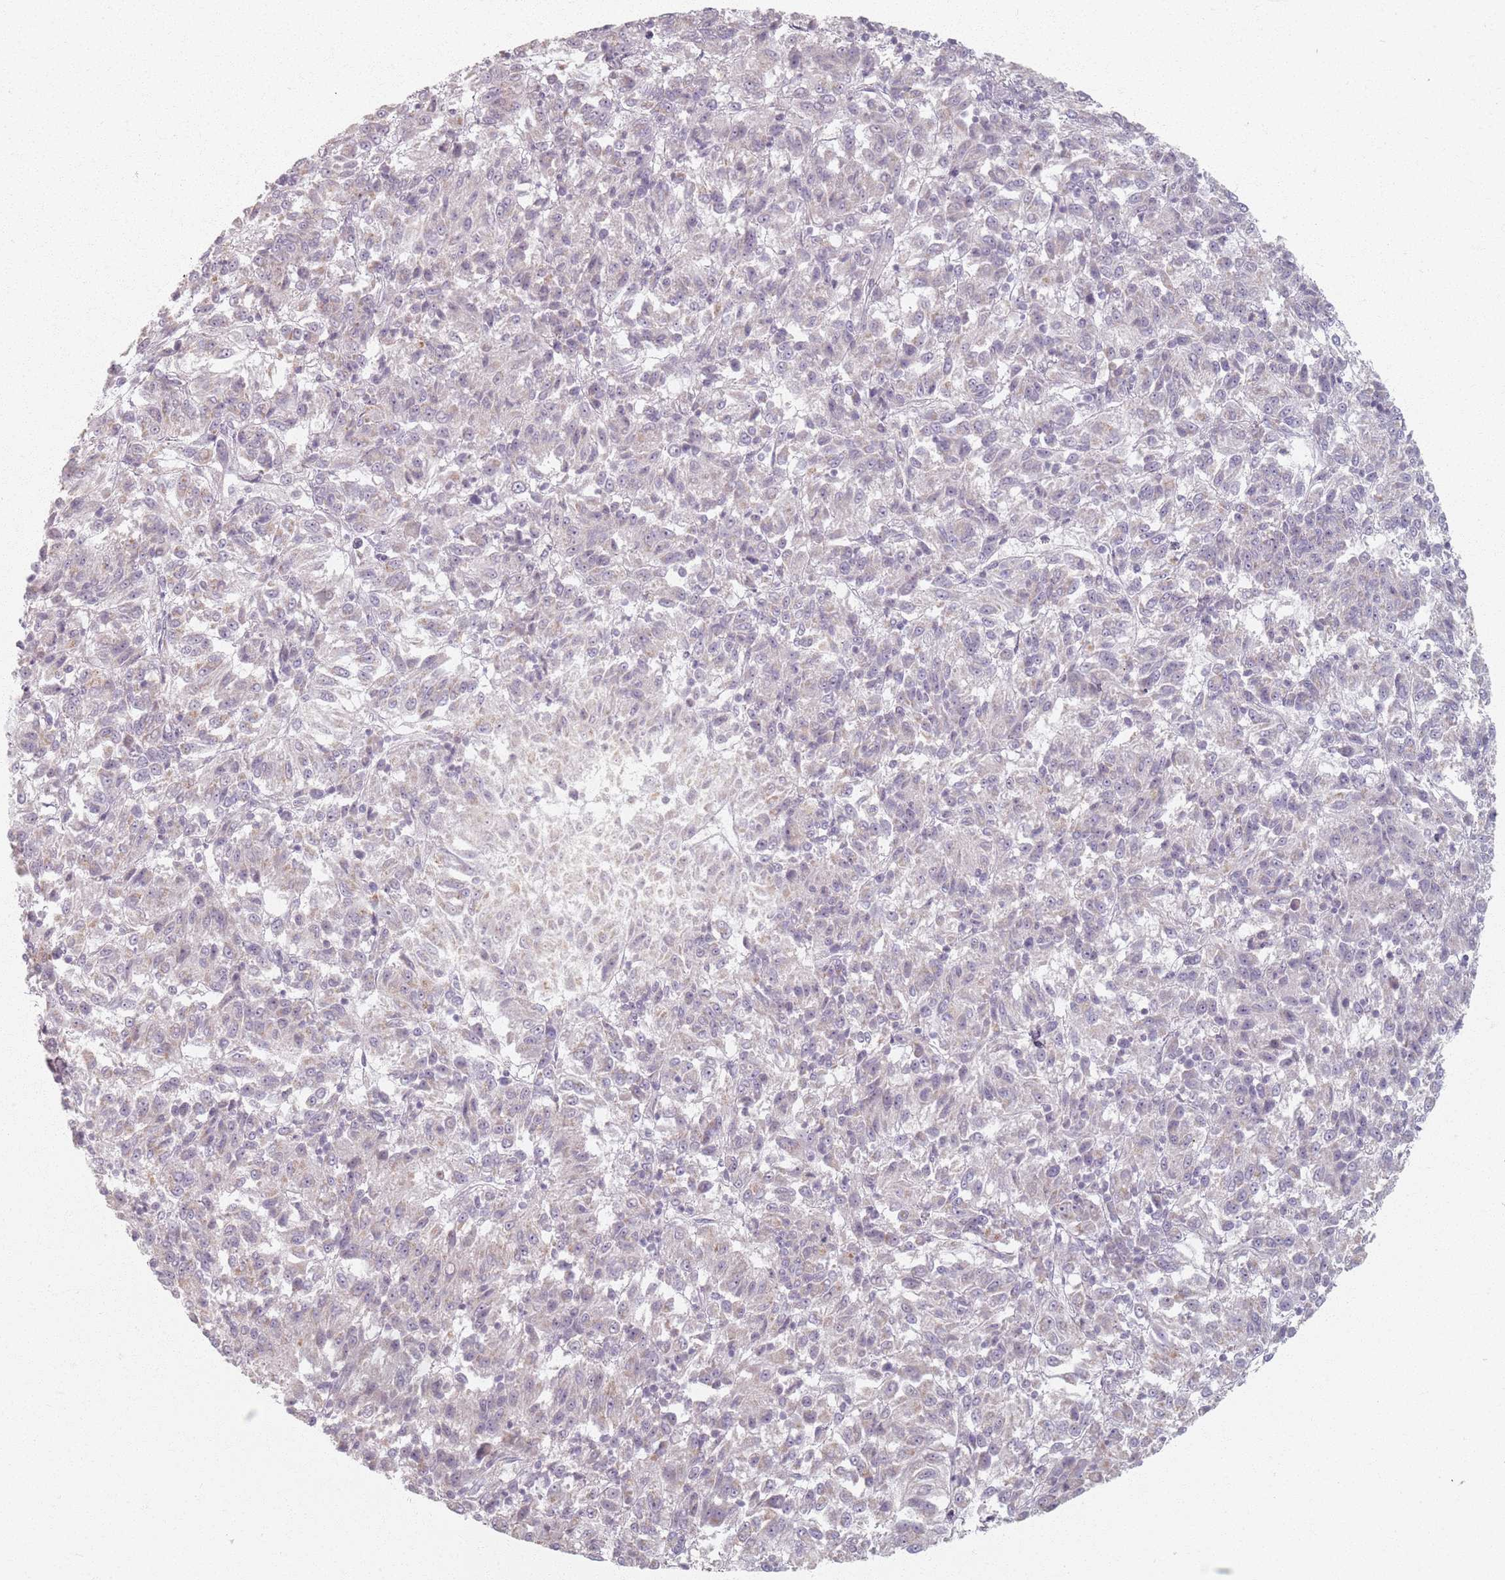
{"staining": {"intensity": "negative", "quantity": "none", "location": "none"}, "tissue": "melanoma", "cell_type": "Tumor cells", "image_type": "cancer", "snomed": [{"axis": "morphology", "description": "Malignant melanoma, Metastatic site"}, {"axis": "topography", "description": "Lung"}], "caption": "IHC micrograph of neoplastic tissue: human melanoma stained with DAB (3,3'-diaminobenzidine) demonstrates no significant protein expression in tumor cells.", "gene": "PKD2L2", "patient": {"sex": "male", "age": 64}}